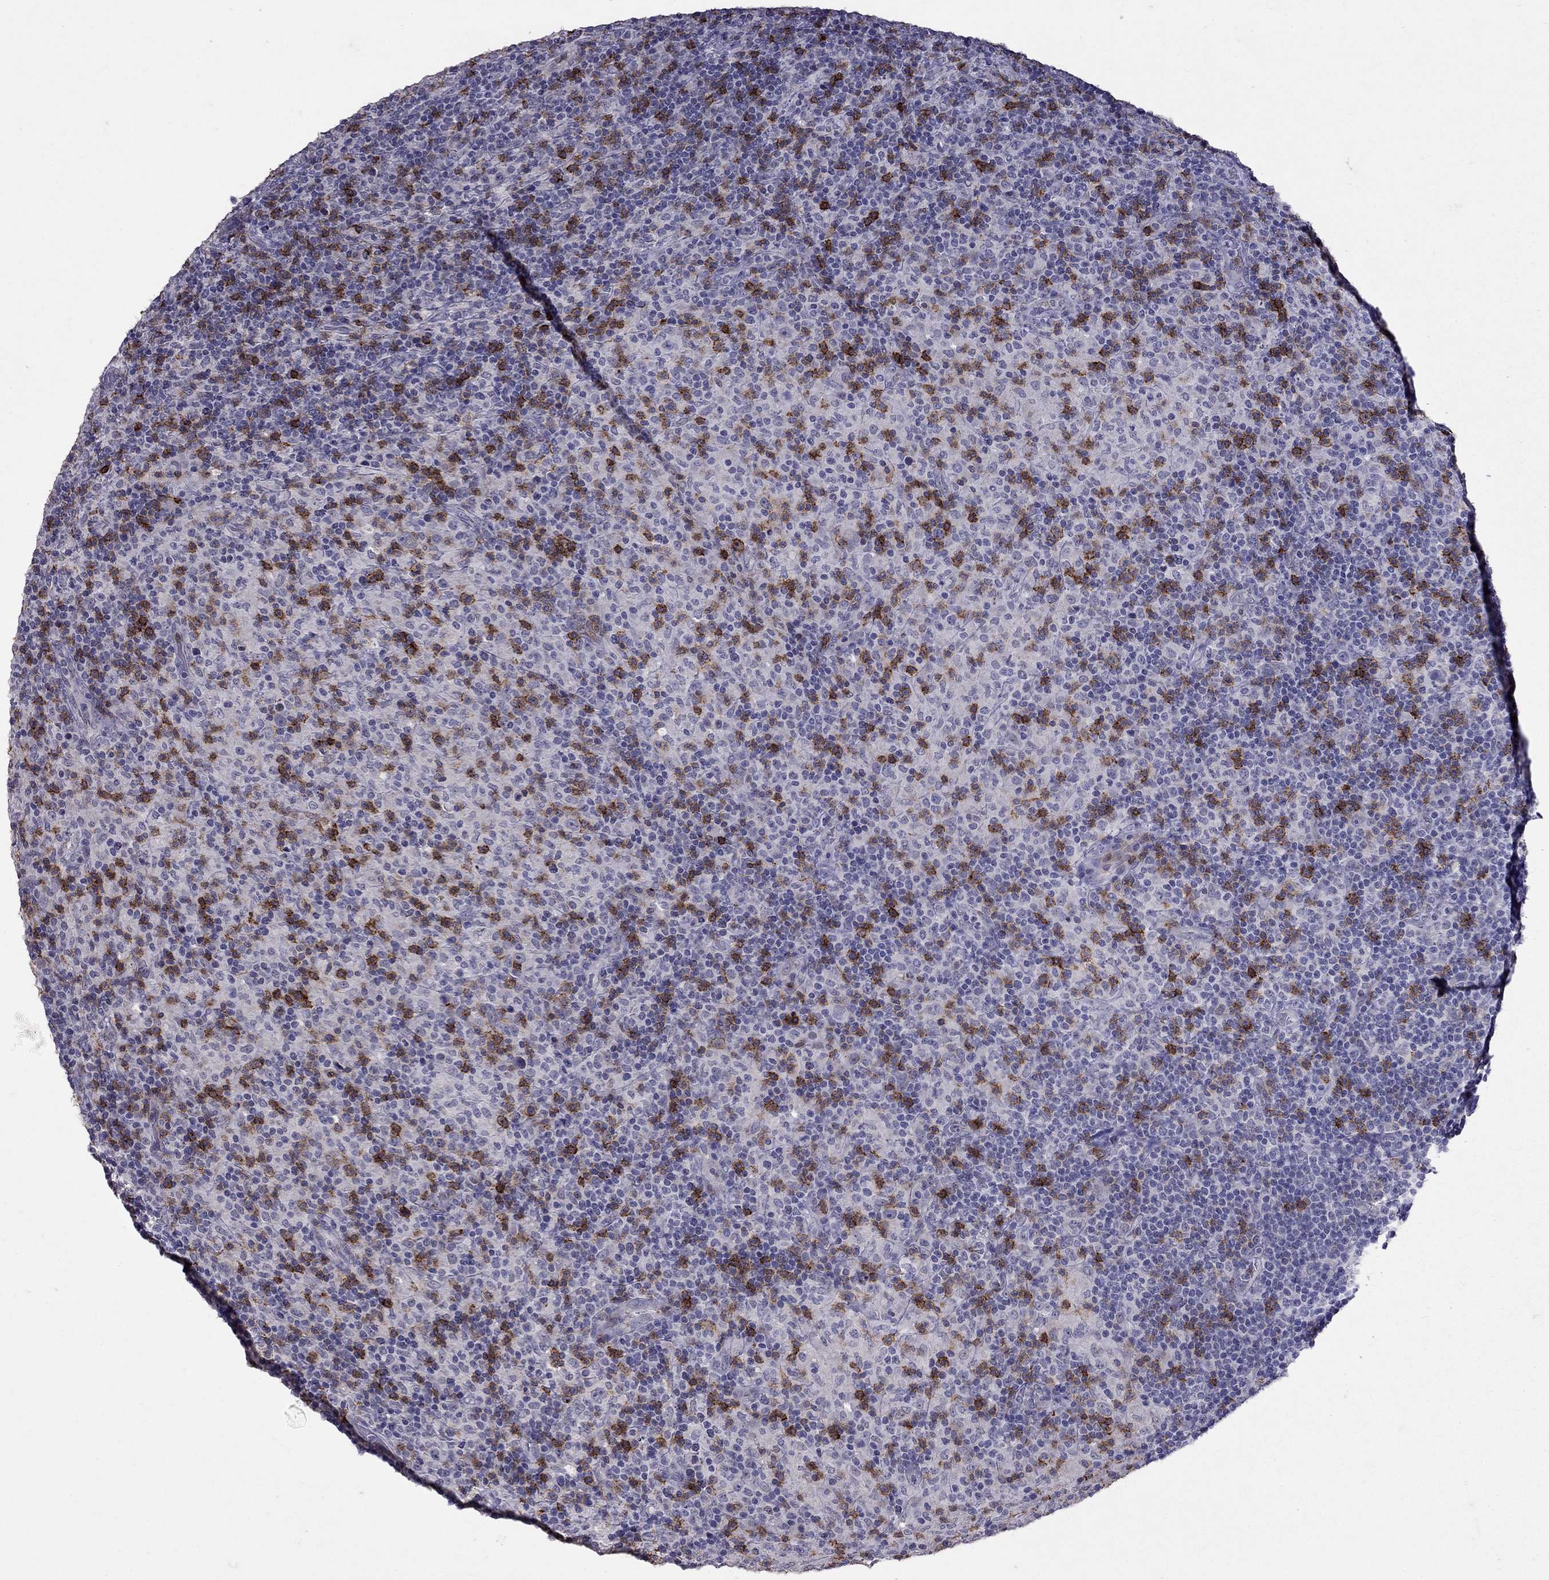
{"staining": {"intensity": "negative", "quantity": "none", "location": "none"}, "tissue": "lymphoma", "cell_type": "Tumor cells", "image_type": "cancer", "snomed": [{"axis": "morphology", "description": "Hodgkin's disease, NOS"}, {"axis": "topography", "description": "Lymph node"}], "caption": "Human Hodgkin's disease stained for a protein using immunohistochemistry (IHC) shows no expression in tumor cells.", "gene": "CD8B", "patient": {"sex": "male", "age": 70}}